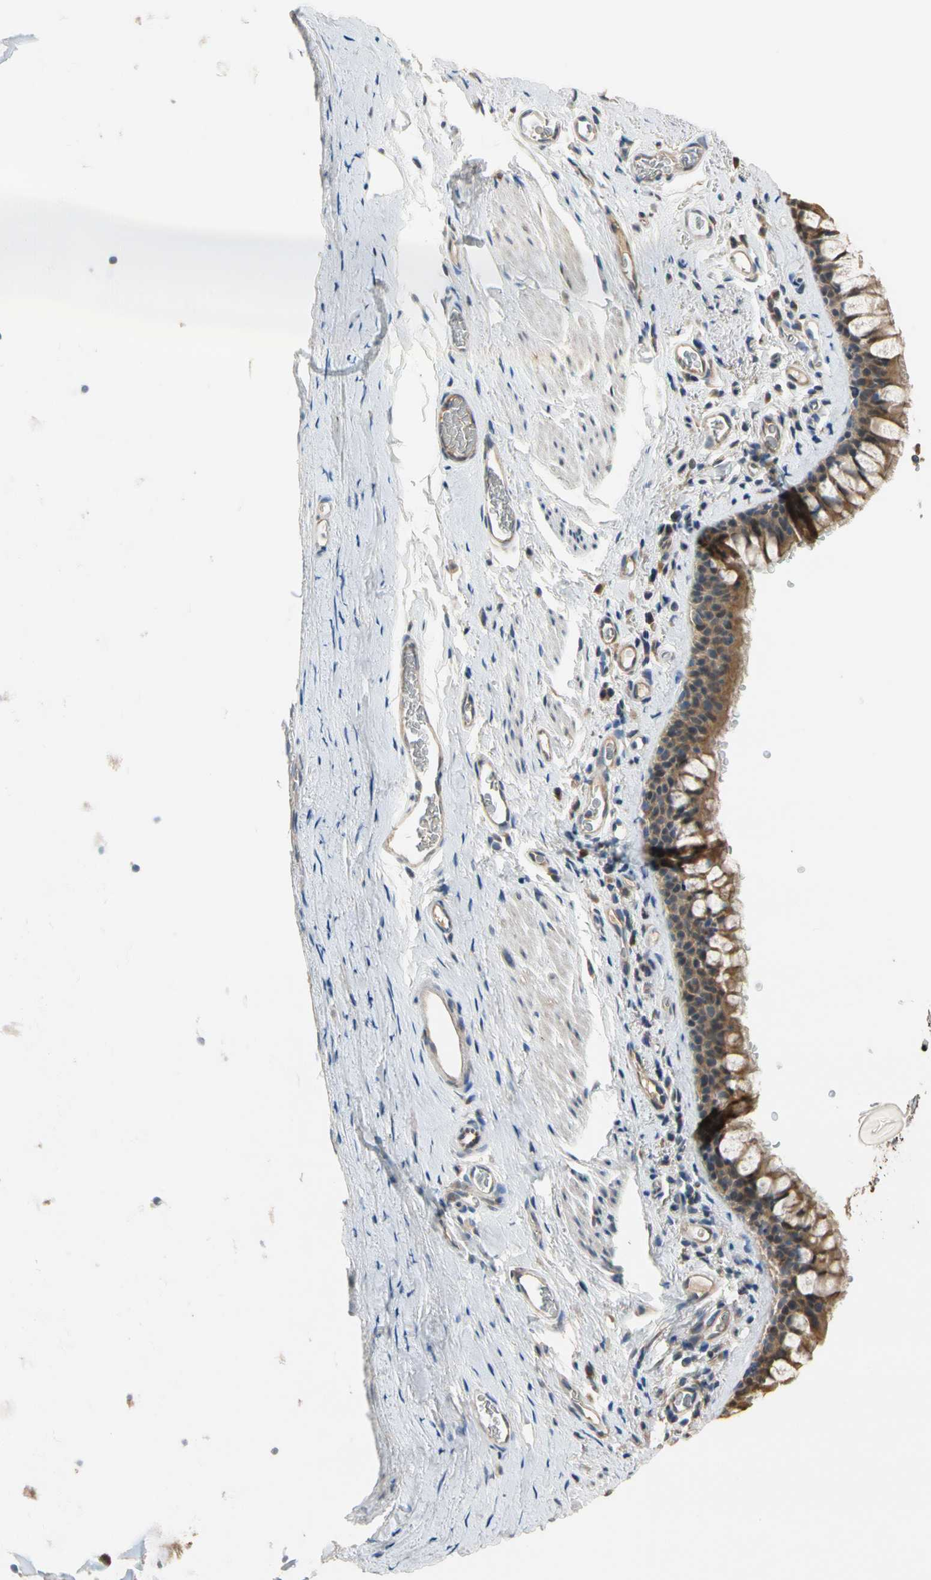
{"staining": {"intensity": "moderate", "quantity": ">75%", "location": "cytoplasmic/membranous"}, "tissue": "bronchus", "cell_type": "Respiratory epithelial cells", "image_type": "normal", "snomed": [{"axis": "morphology", "description": "Normal tissue, NOS"}, {"axis": "morphology", "description": "Malignant melanoma, Metastatic site"}, {"axis": "topography", "description": "Bronchus"}, {"axis": "topography", "description": "Lung"}], "caption": "Immunohistochemistry (IHC) (DAB (3,3'-diaminobenzidine)) staining of normal human bronchus demonstrates moderate cytoplasmic/membranous protein positivity in approximately >75% of respiratory epithelial cells. (brown staining indicates protein expression, while blue staining denotes nuclei).", "gene": "GPSM2", "patient": {"sex": "male", "age": 64}}